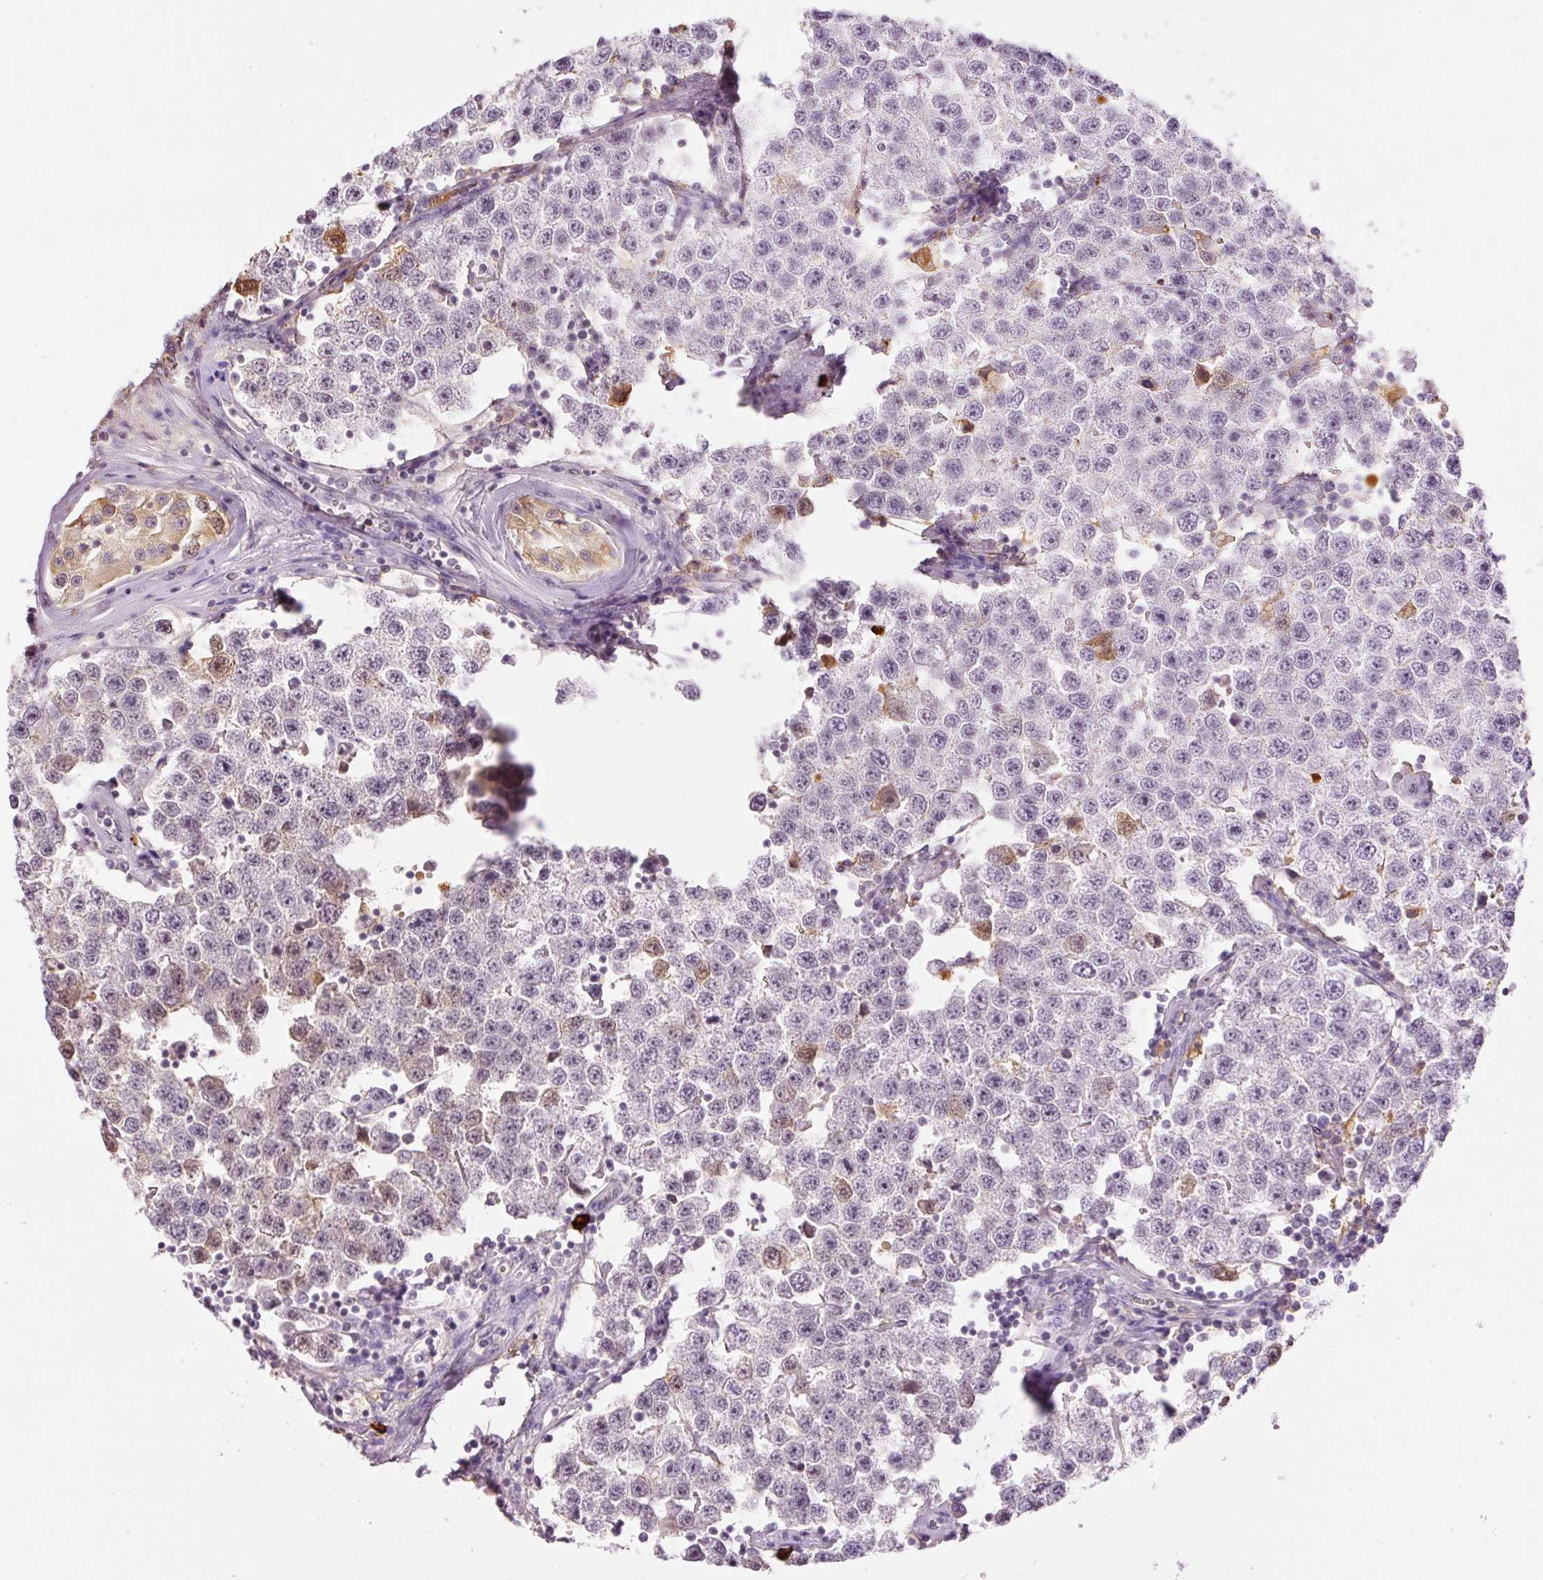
{"staining": {"intensity": "moderate", "quantity": "<25%", "location": "cytoplasmic/membranous,nuclear"}, "tissue": "testis cancer", "cell_type": "Tumor cells", "image_type": "cancer", "snomed": [{"axis": "morphology", "description": "Seminoma, NOS"}, {"axis": "topography", "description": "Testis"}], "caption": "Moderate cytoplasmic/membranous and nuclear protein positivity is identified in about <25% of tumor cells in seminoma (testis). (DAB = brown stain, brightfield microscopy at high magnification).", "gene": "PRPF38B", "patient": {"sex": "male", "age": 34}}